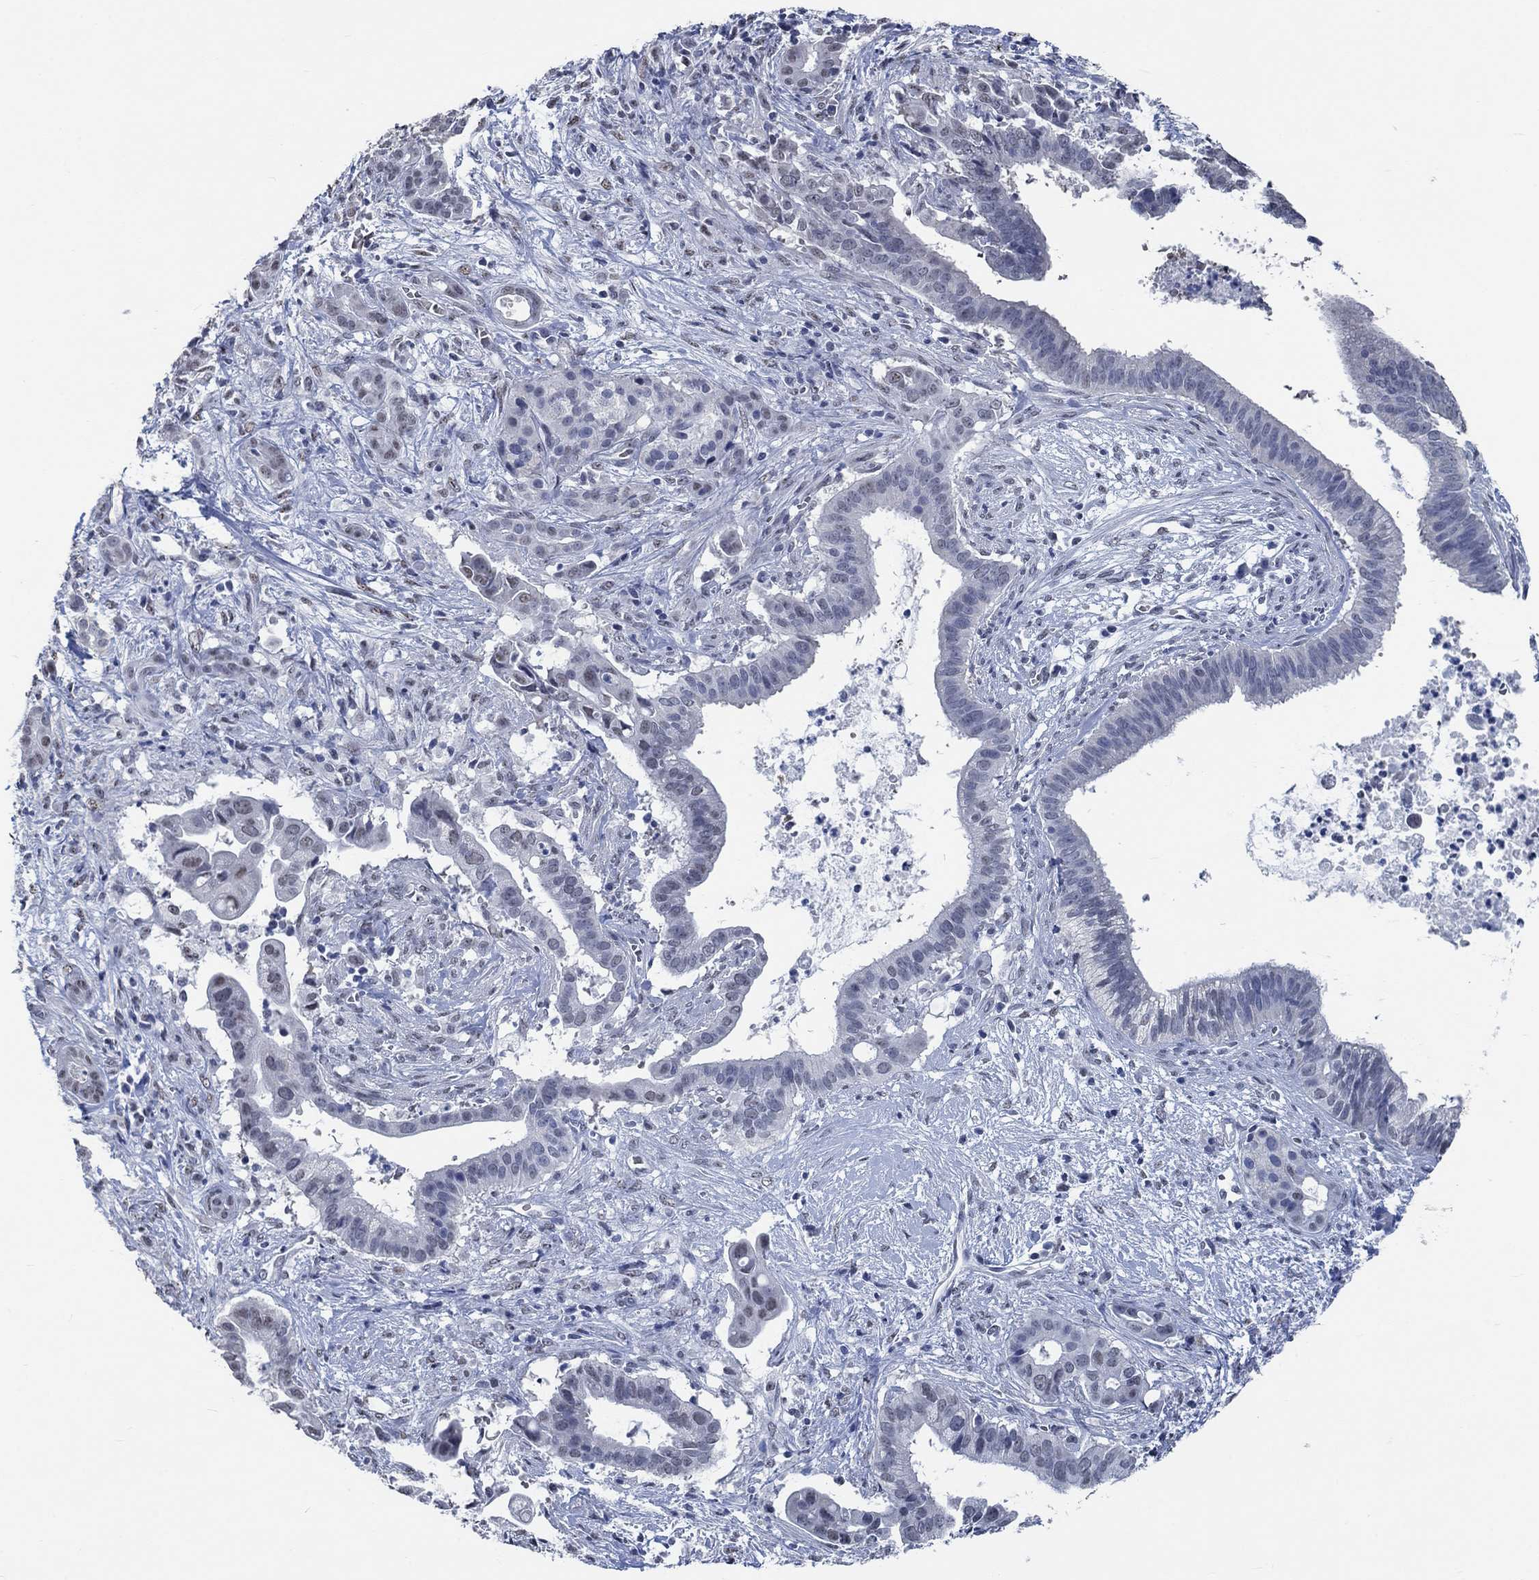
{"staining": {"intensity": "negative", "quantity": "none", "location": "none"}, "tissue": "pancreatic cancer", "cell_type": "Tumor cells", "image_type": "cancer", "snomed": [{"axis": "morphology", "description": "Adenocarcinoma, NOS"}, {"axis": "topography", "description": "Pancreas"}], "caption": "Human pancreatic cancer stained for a protein using immunohistochemistry (IHC) reveals no expression in tumor cells.", "gene": "OBSCN", "patient": {"sex": "male", "age": 61}}